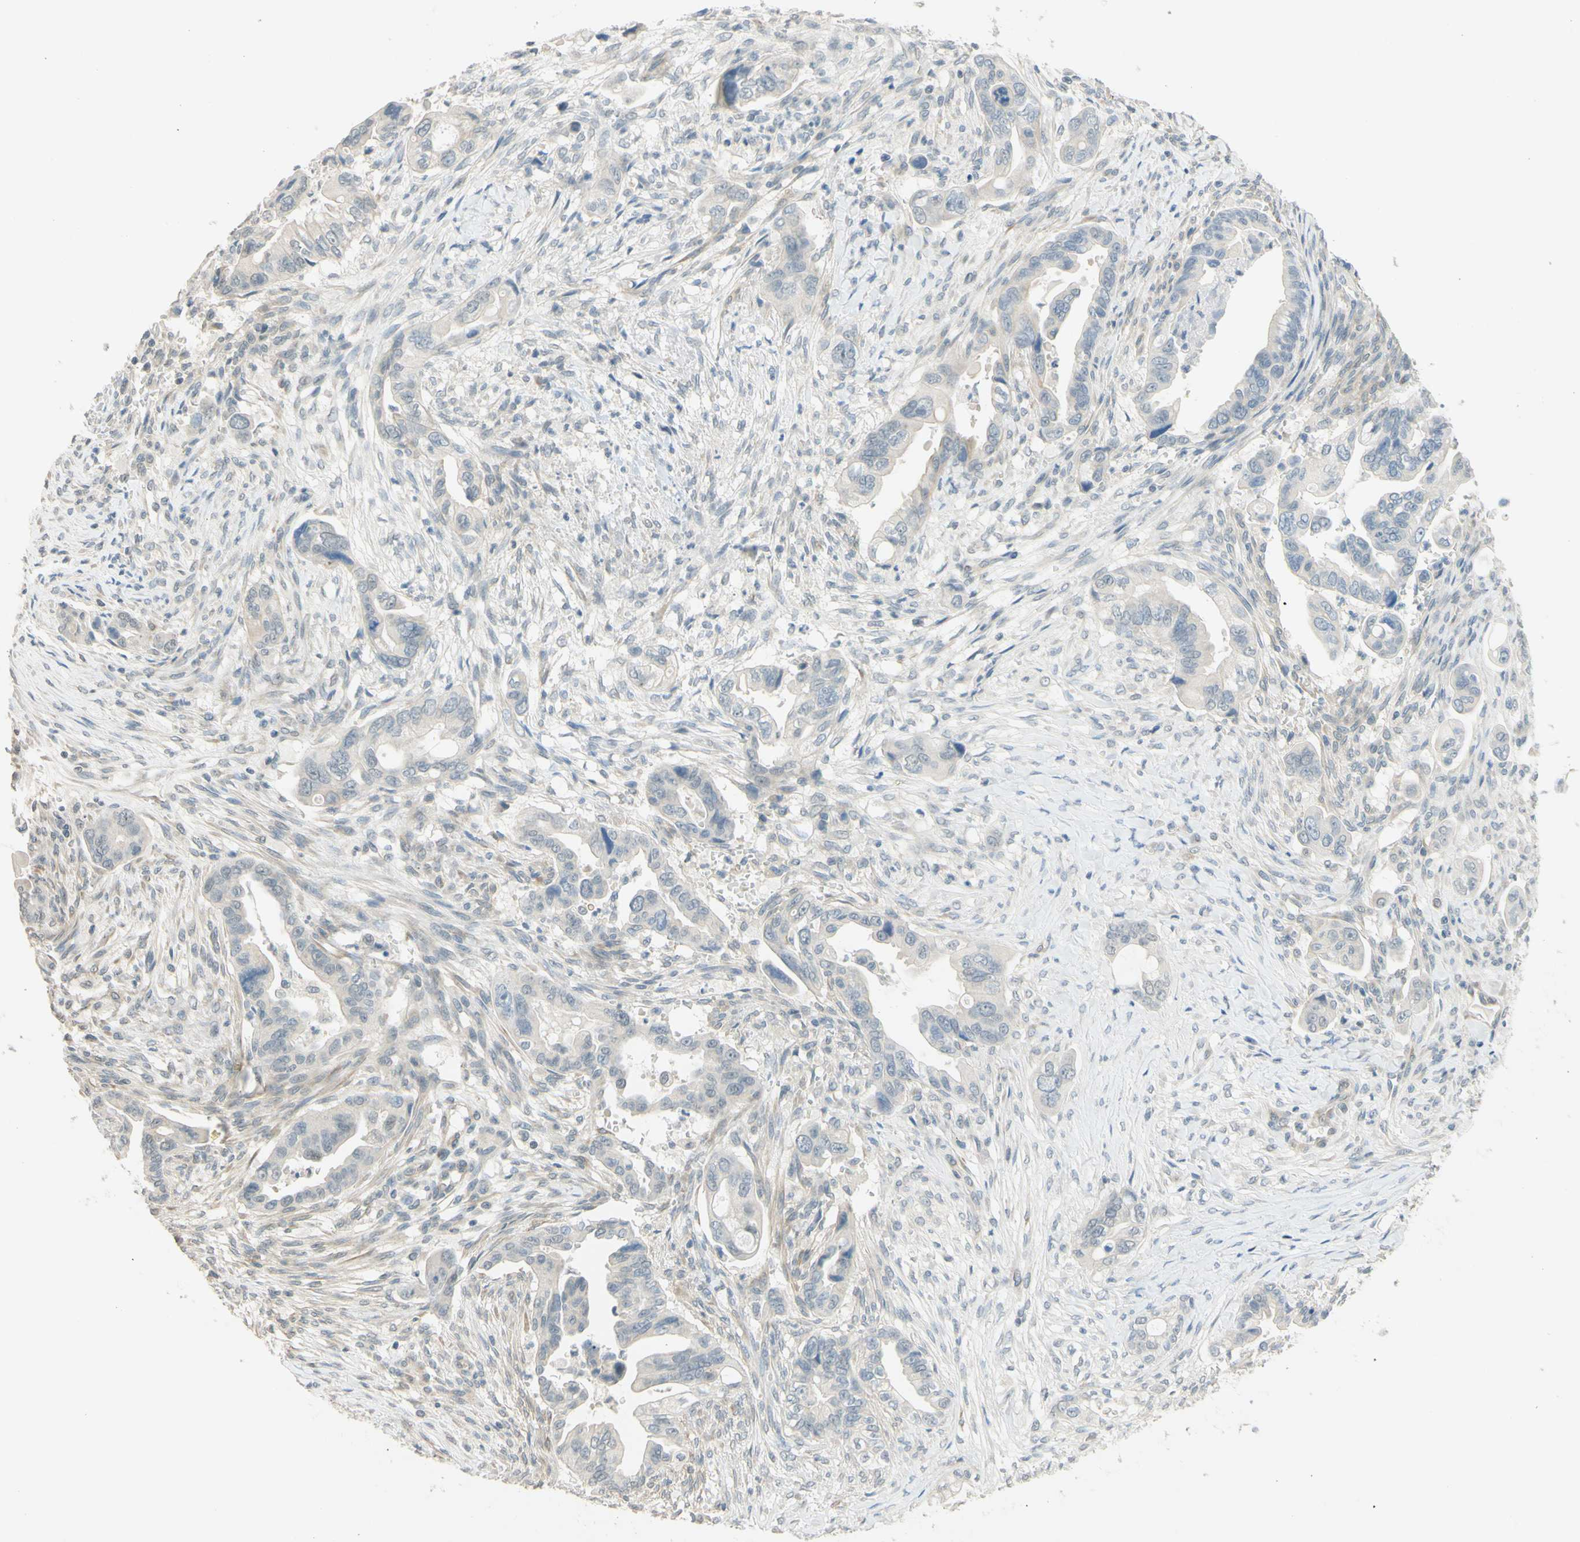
{"staining": {"intensity": "weak", "quantity": "25%-75%", "location": "cytoplasmic/membranous"}, "tissue": "pancreatic cancer", "cell_type": "Tumor cells", "image_type": "cancer", "snomed": [{"axis": "morphology", "description": "Adenocarcinoma, NOS"}, {"axis": "topography", "description": "Pancreas"}], "caption": "A photomicrograph showing weak cytoplasmic/membranous positivity in approximately 25%-75% of tumor cells in pancreatic adenocarcinoma, as visualized by brown immunohistochemical staining.", "gene": "MAG", "patient": {"sex": "male", "age": 70}}